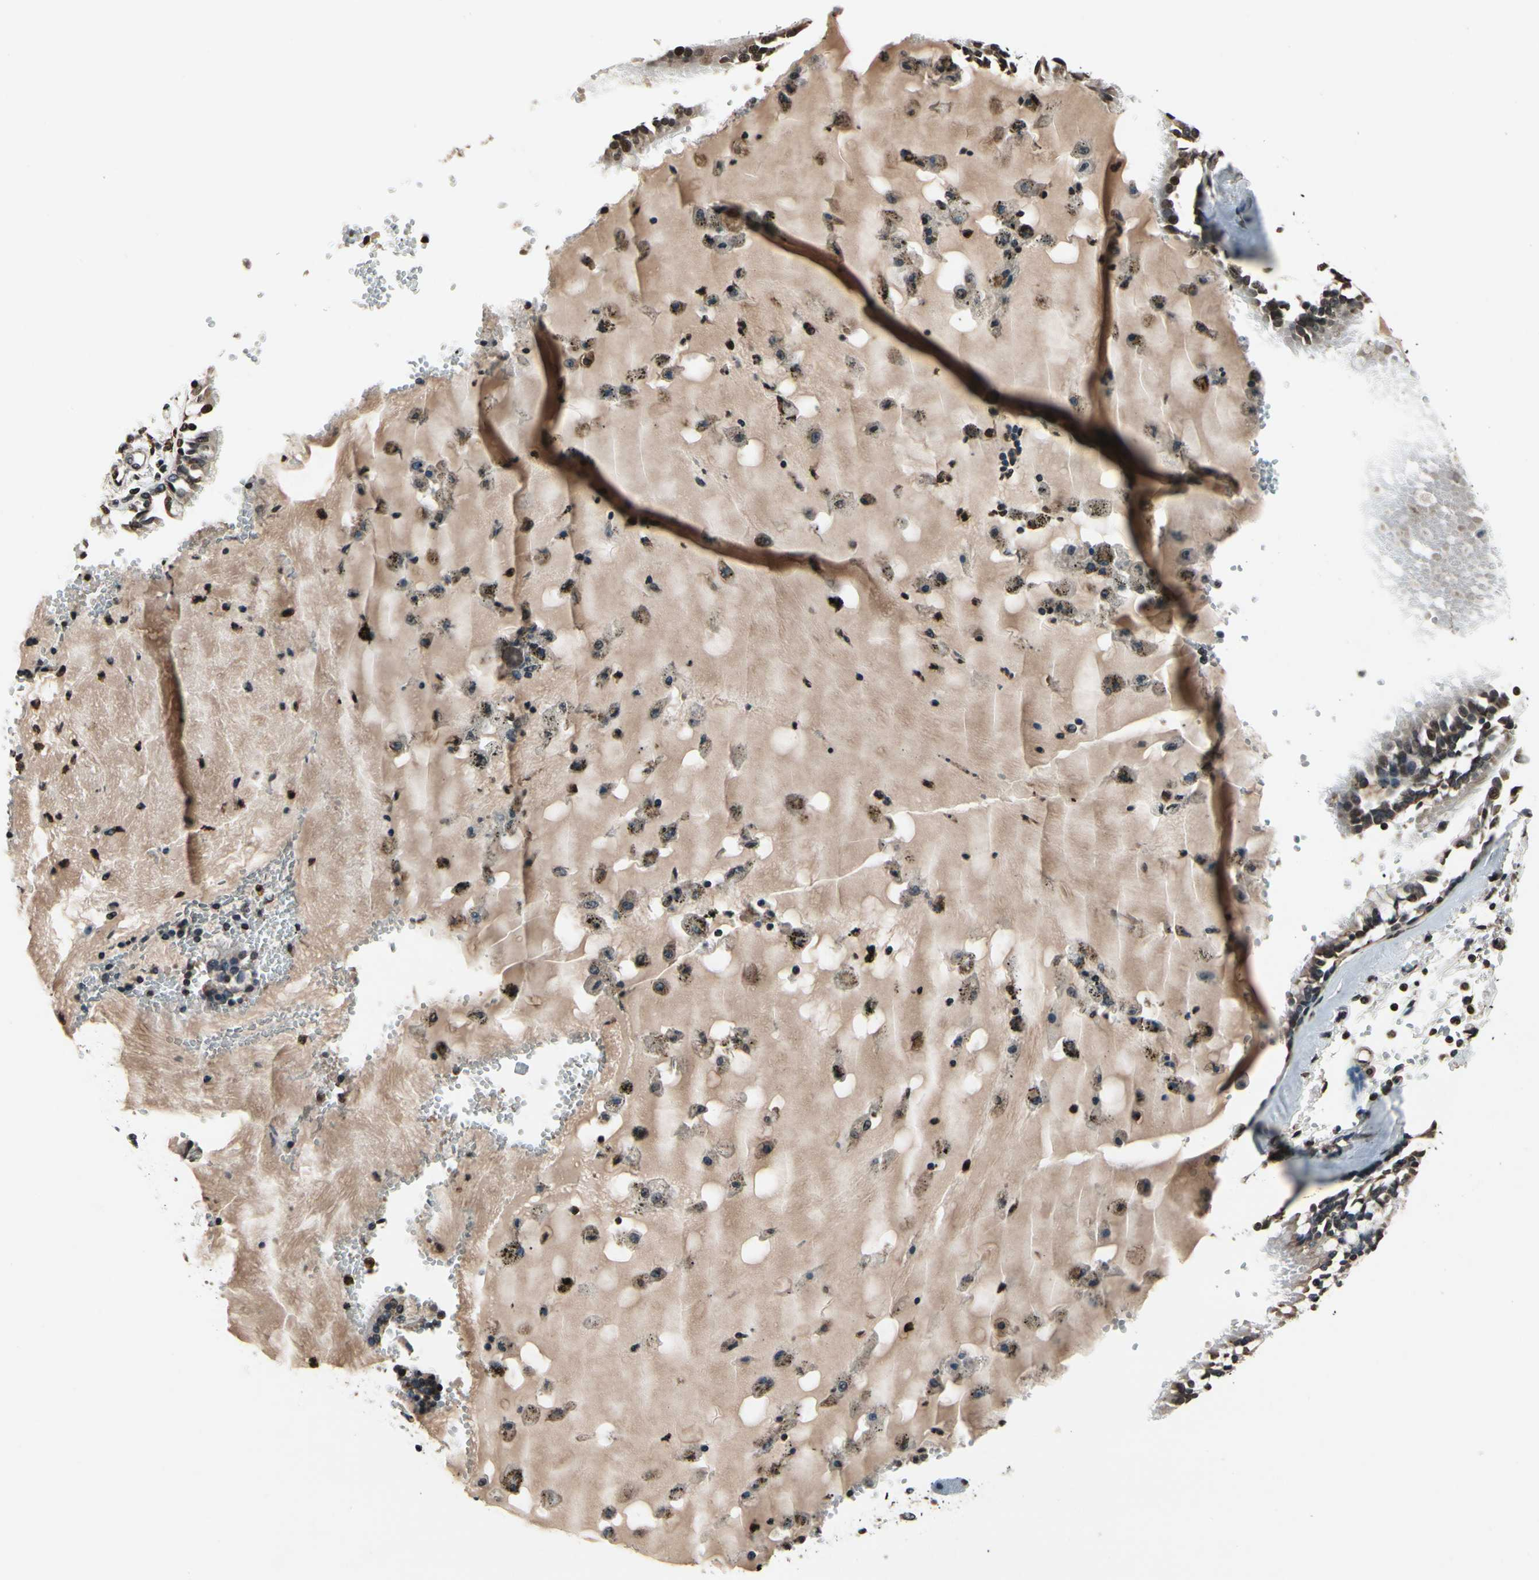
{"staining": {"intensity": "strong", "quantity": ">75%", "location": "nuclear"}, "tissue": "bronchus", "cell_type": "Respiratory epithelial cells", "image_type": "normal", "snomed": [{"axis": "morphology", "description": "Normal tissue, NOS"}, {"axis": "topography", "description": "Bronchus"}, {"axis": "topography", "description": "Lung"}], "caption": "A brown stain highlights strong nuclear expression of a protein in respiratory epithelial cells of benign bronchus.", "gene": "HIPK2", "patient": {"sex": "female", "age": 56}}